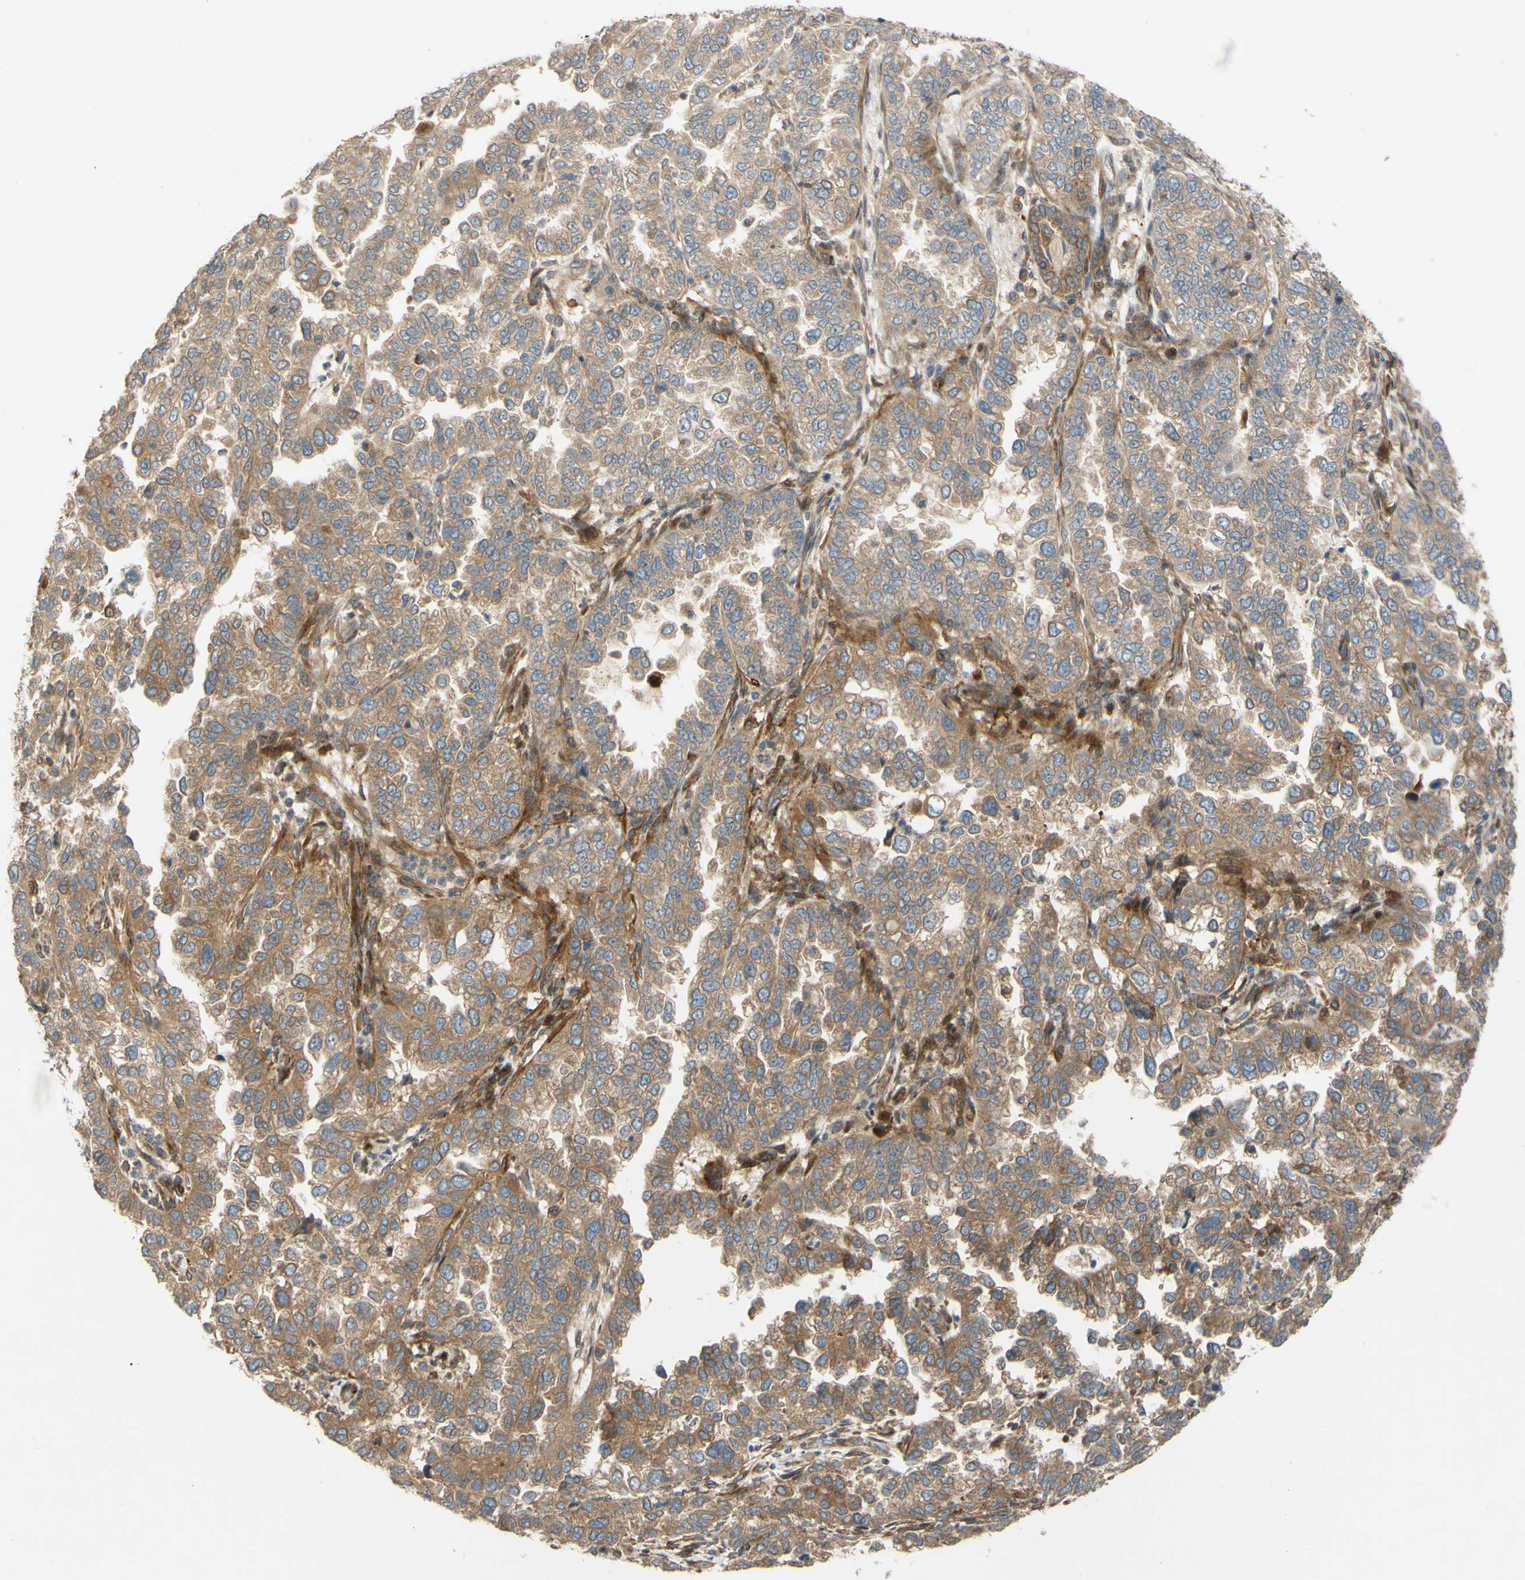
{"staining": {"intensity": "moderate", "quantity": ">75%", "location": "cytoplasmic/membranous"}, "tissue": "endometrial cancer", "cell_type": "Tumor cells", "image_type": "cancer", "snomed": [{"axis": "morphology", "description": "Adenocarcinoma, NOS"}, {"axis": "topography", "description": "Endometrium"}], "caption": "Adenocarcinoma (endometrial) stained for a protein reveals moderate cytoplasmic/membranous positivity in tumor cells.", "gene": "SPTLC1", "patient": {"sex": "female", "age": 85}}